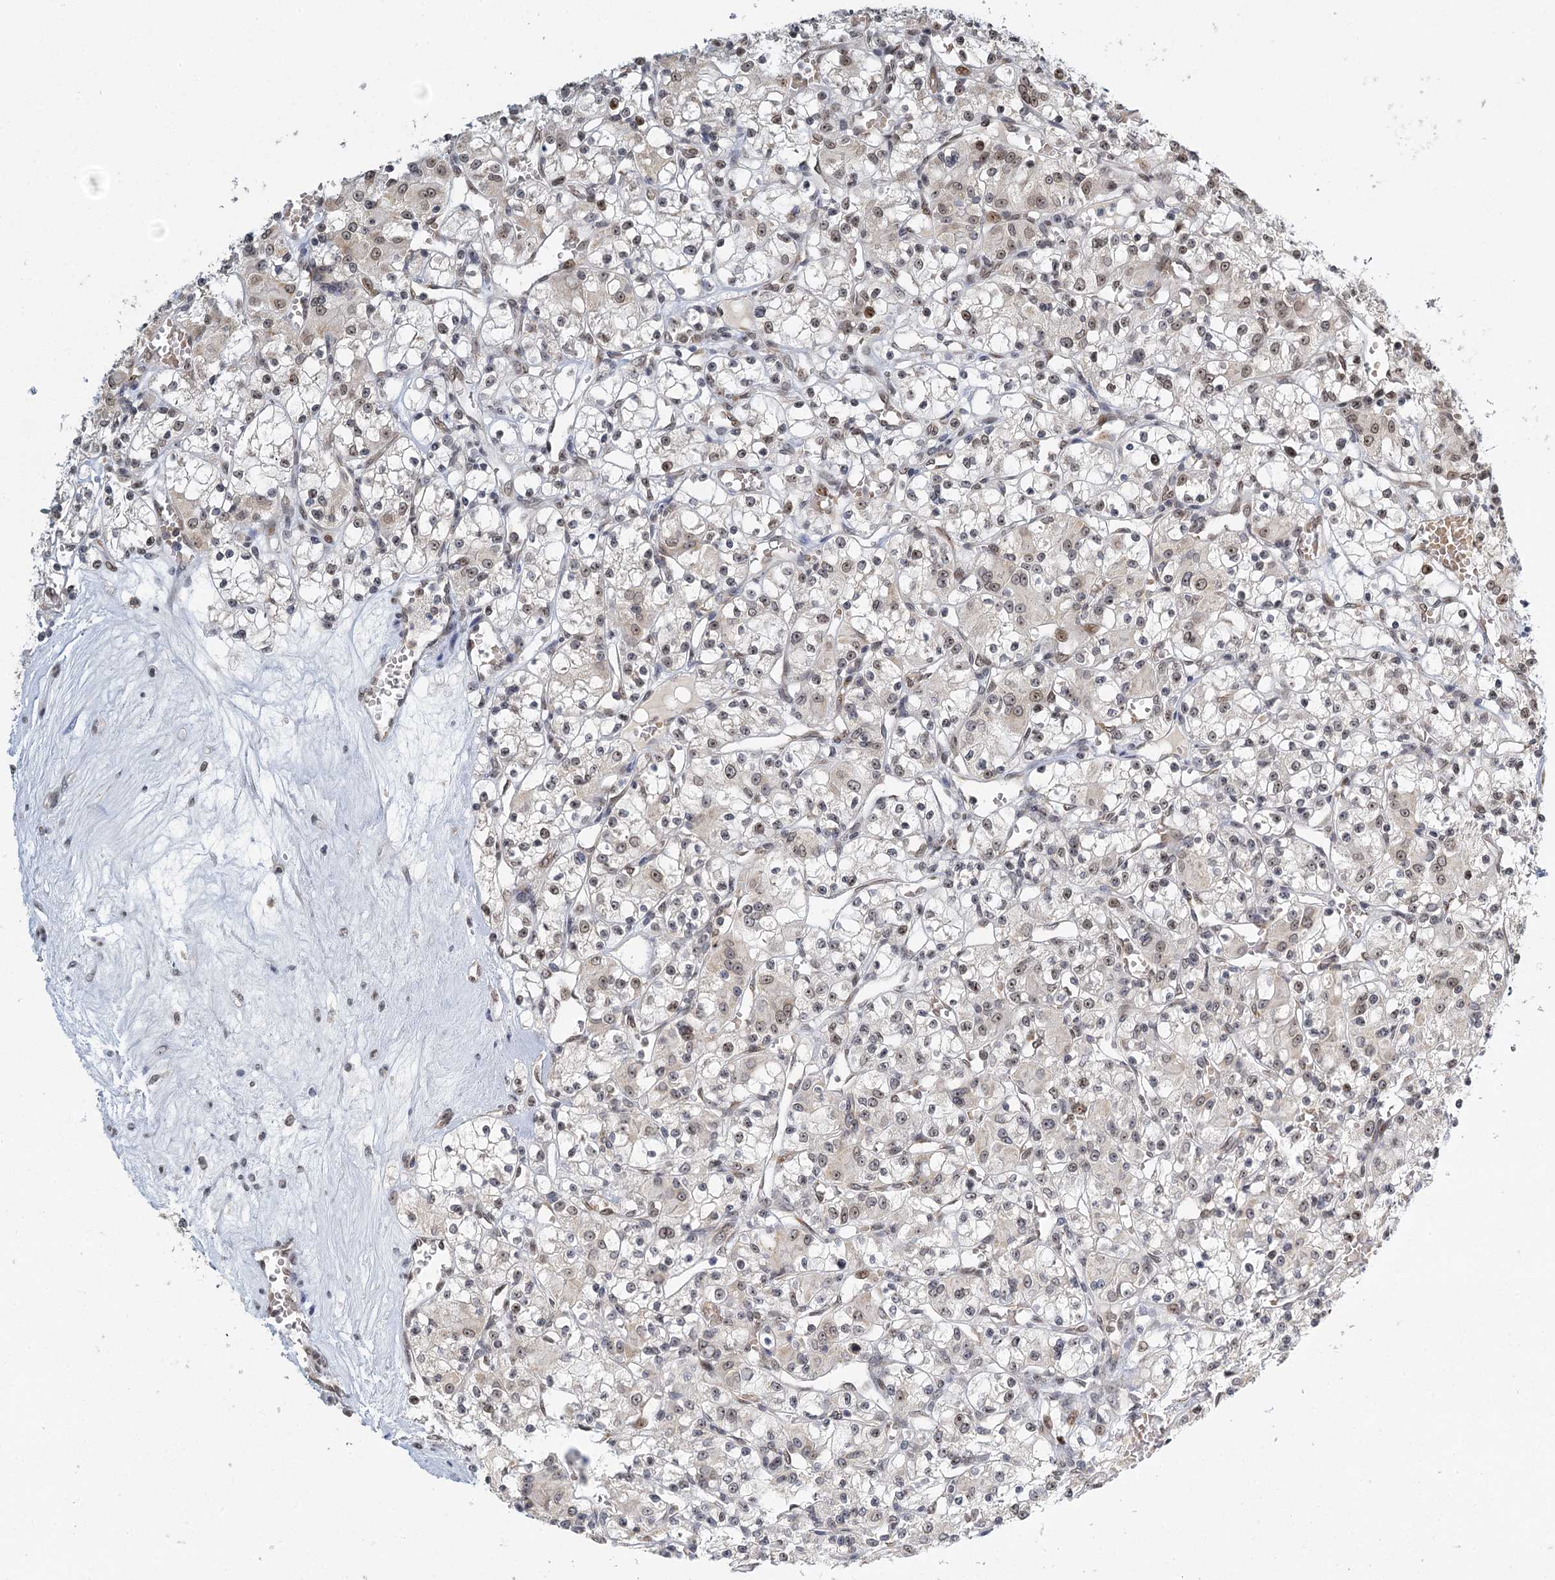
{"staining": {"intensity": "weak", "quantity": "<25%", "location": "nuclear"}, "tissue": "renal cancer", "cell_type": "Tumor cells", "image_type": "cancer", "snomed": [{"axis": "morphology", "description": "Adenocarcinoma, NOS"}, {"axis": "topography", "description": "Kidney"}], "caption": "Renal cancer (adenocarcinoma) was stained to show a protein in brown. There is no significant staining in tumor cells.", "gene": "TREX1", "patient": {"sex": "female", "age": 59}}